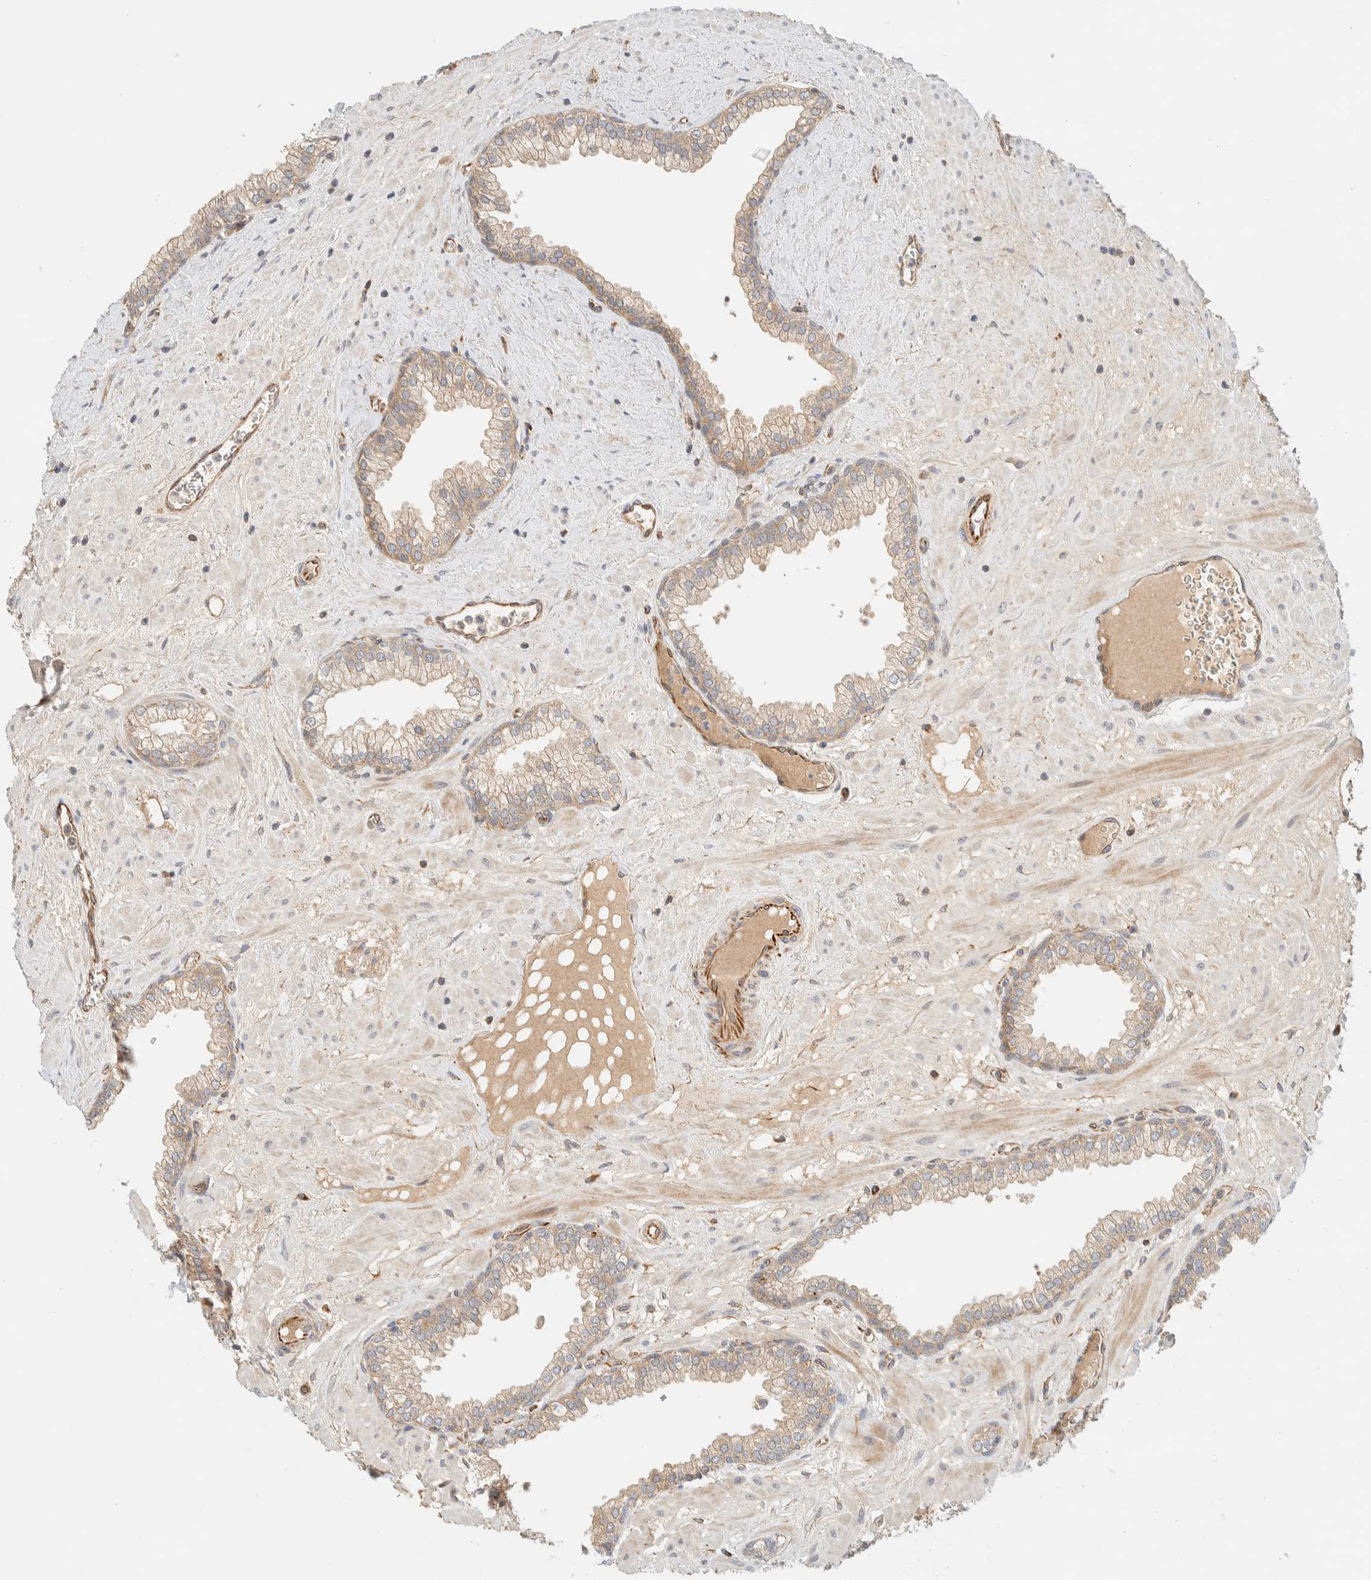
{"staining": {"intensity": "weak", "quantity": ">75%", "location": "cytoplasmic/membranous"}, "tissue": "prostate", "cell_type": "Glandular cells", "image_type": "normal", "snomed": [{"axis": "morphology", "description": "Normal tissue, NOS"}, {"axis": "morphology", "description": "Urothelial carcinoma, Low grade"}, {"axis": "topography", "description": "Urinary bladder"}, {"axis": "topography", "description": "Prostate"}], "caption": "High-power microscopy captured an immunohistochemistry micrograph of unremarkable prostate, revealing weak cytoplasmic/membranous positivity in approximately >75% of glandular cells.", "gene": "FAT1", "patient": {"sex": "male", "age": 60}}